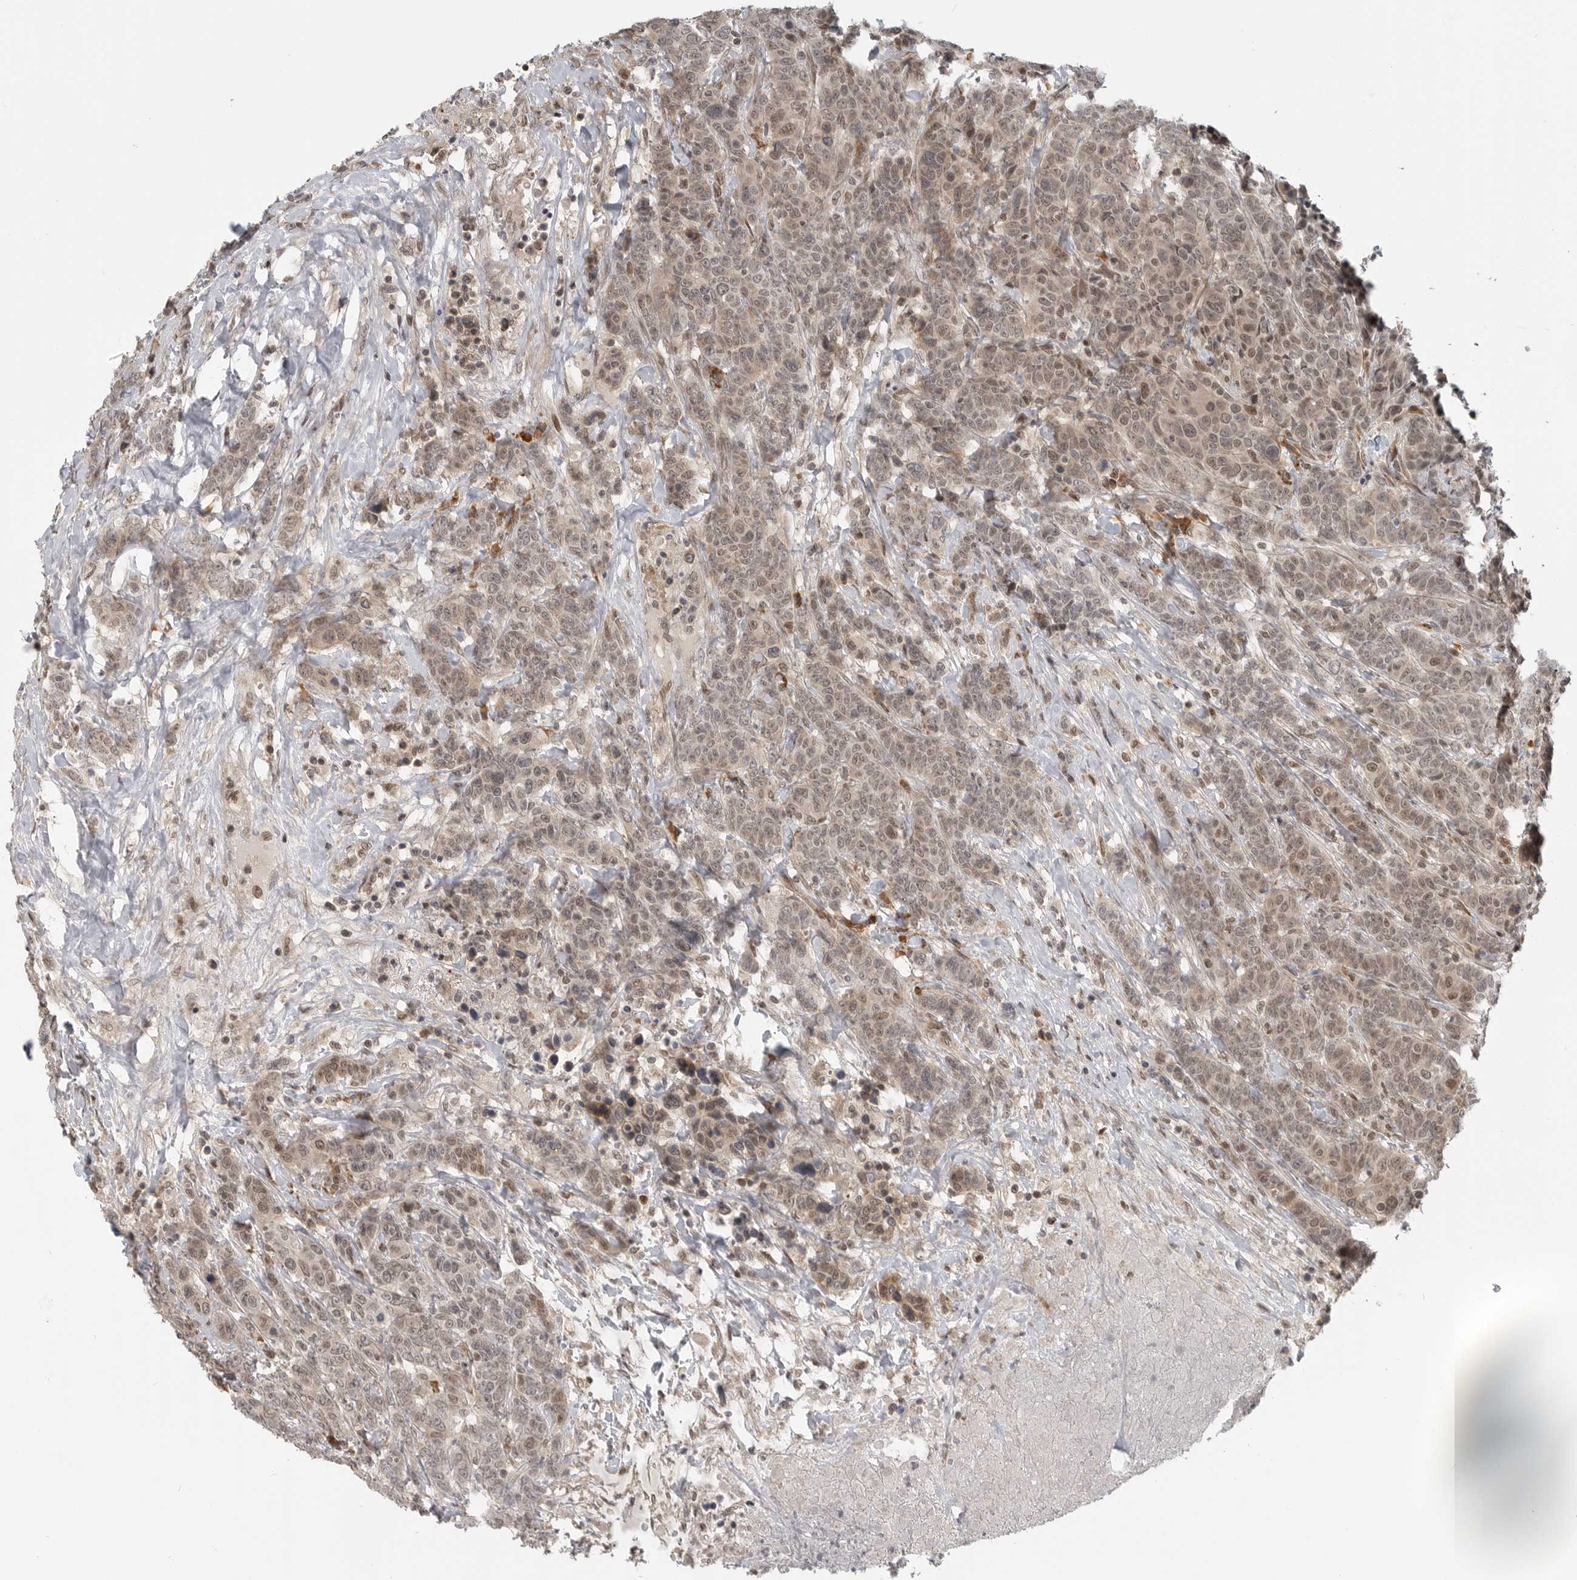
{"staining": {"intensity": "weak", "quantity": ">75%", "location": "cytoplasmic/membranous,nuclear"}, "tissue": "breast cancer", "cell_type": "Tumor cells", "image_type": "cancer", "snomed": [{"axis": "morphology", "description": "Duct carcinoma"}, {"axis": "topography", "description": "Breast"}], "caption": "Brown immunohistochemical staining in breast cancer (infiltrating ductal carcinoma) exhibits weak cytoplasmic/membranous and nuclear staining in approximately >75% of tumor cells.", "gene": "CEP295NL", "patient": {"sex": "female", "age": 37}}